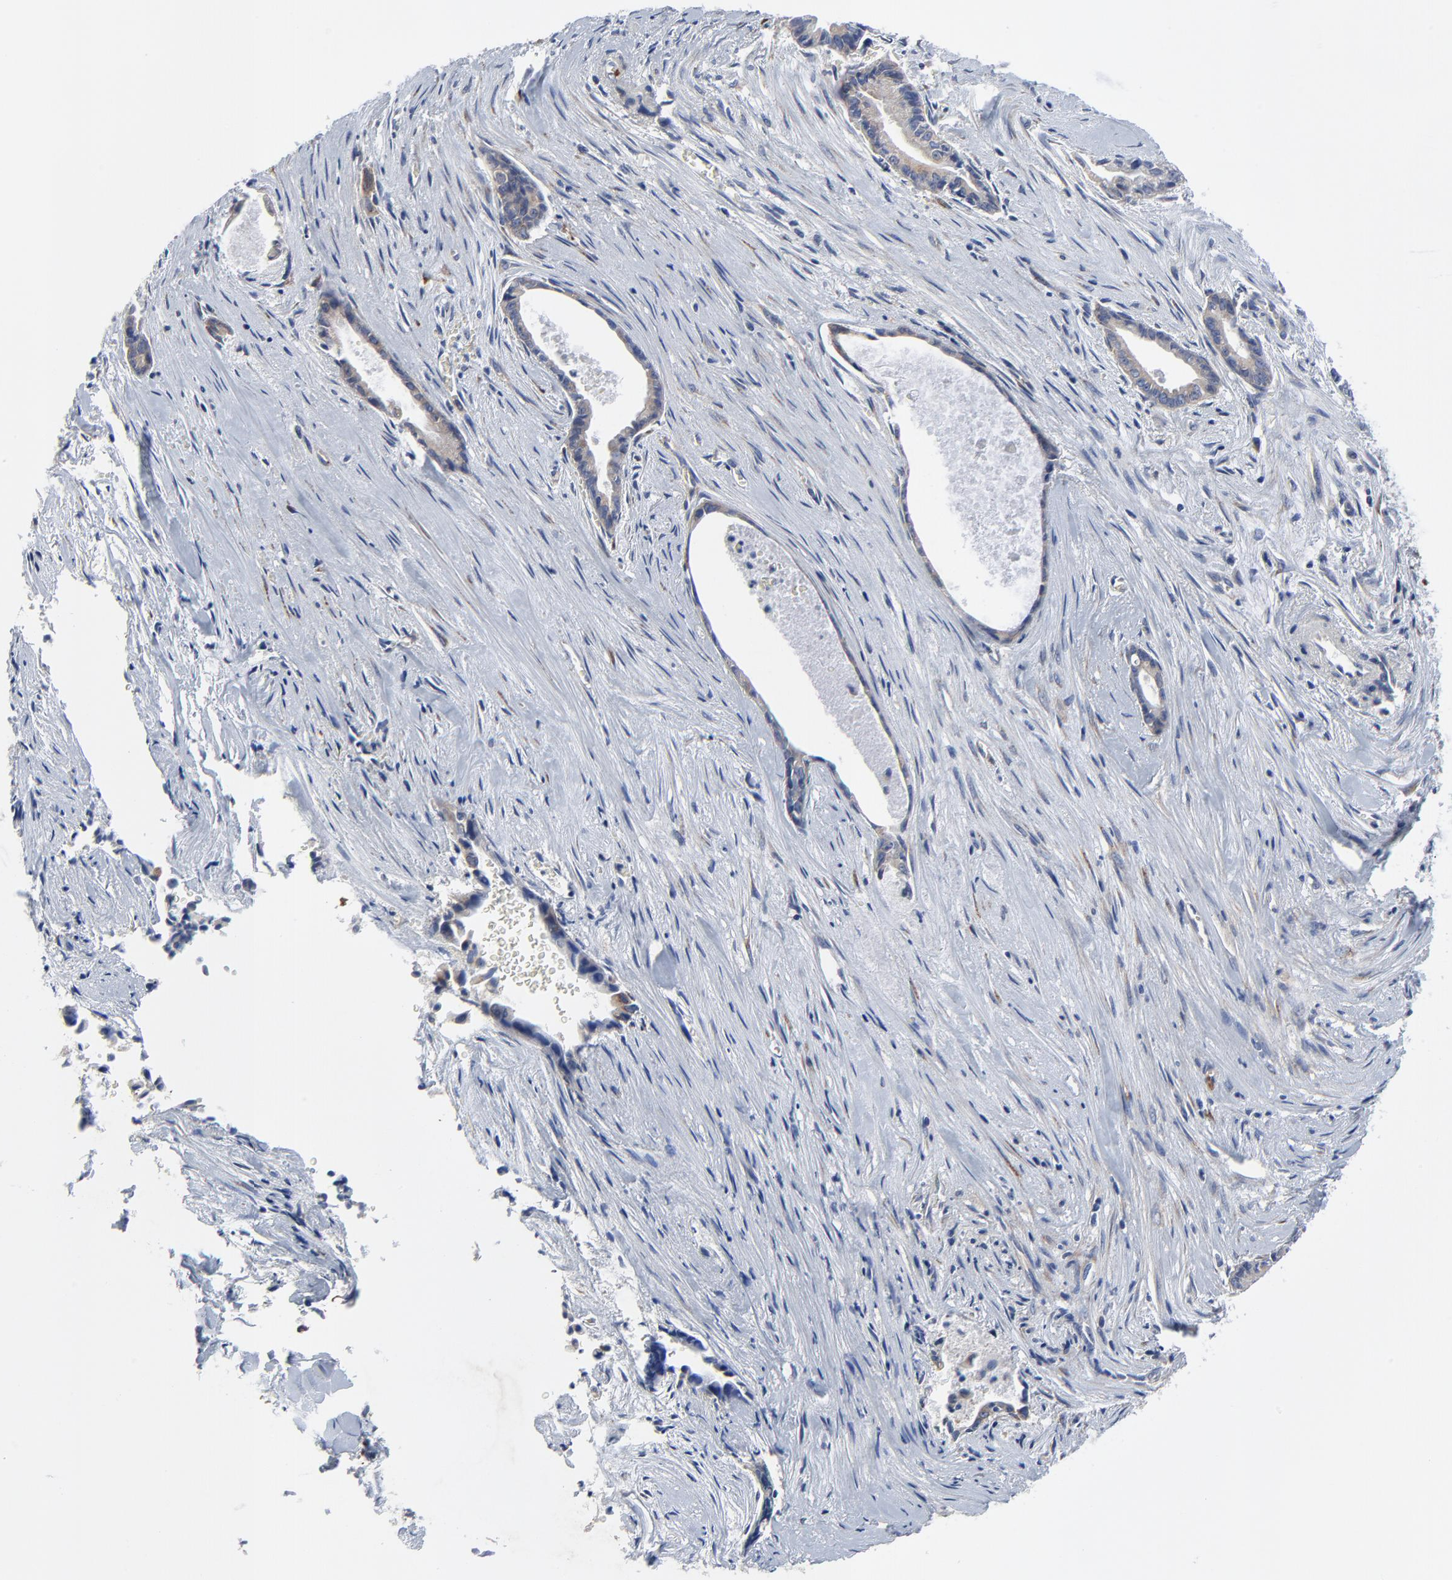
{"staining": {"intensity": "weak", "quantity": "25%-75%", "location": "cytoplasmic/membranous"}, "tissue": "liver cancer", "cell_type": "Tumor cells", "image_type": "cancer", "snomed": [{"axis": "morphology", "description": "Cholangiocarcinoma"}, {"axis": "topography", "description": "Liver"}], "caption": "Protein expression analysis of liver cancer exhibits weak cytoplasmic/membranous positivity in about 25%-75% of tumor cells.", "gene": "VAV2", "patient": {"sex": "female", "age": 55}}